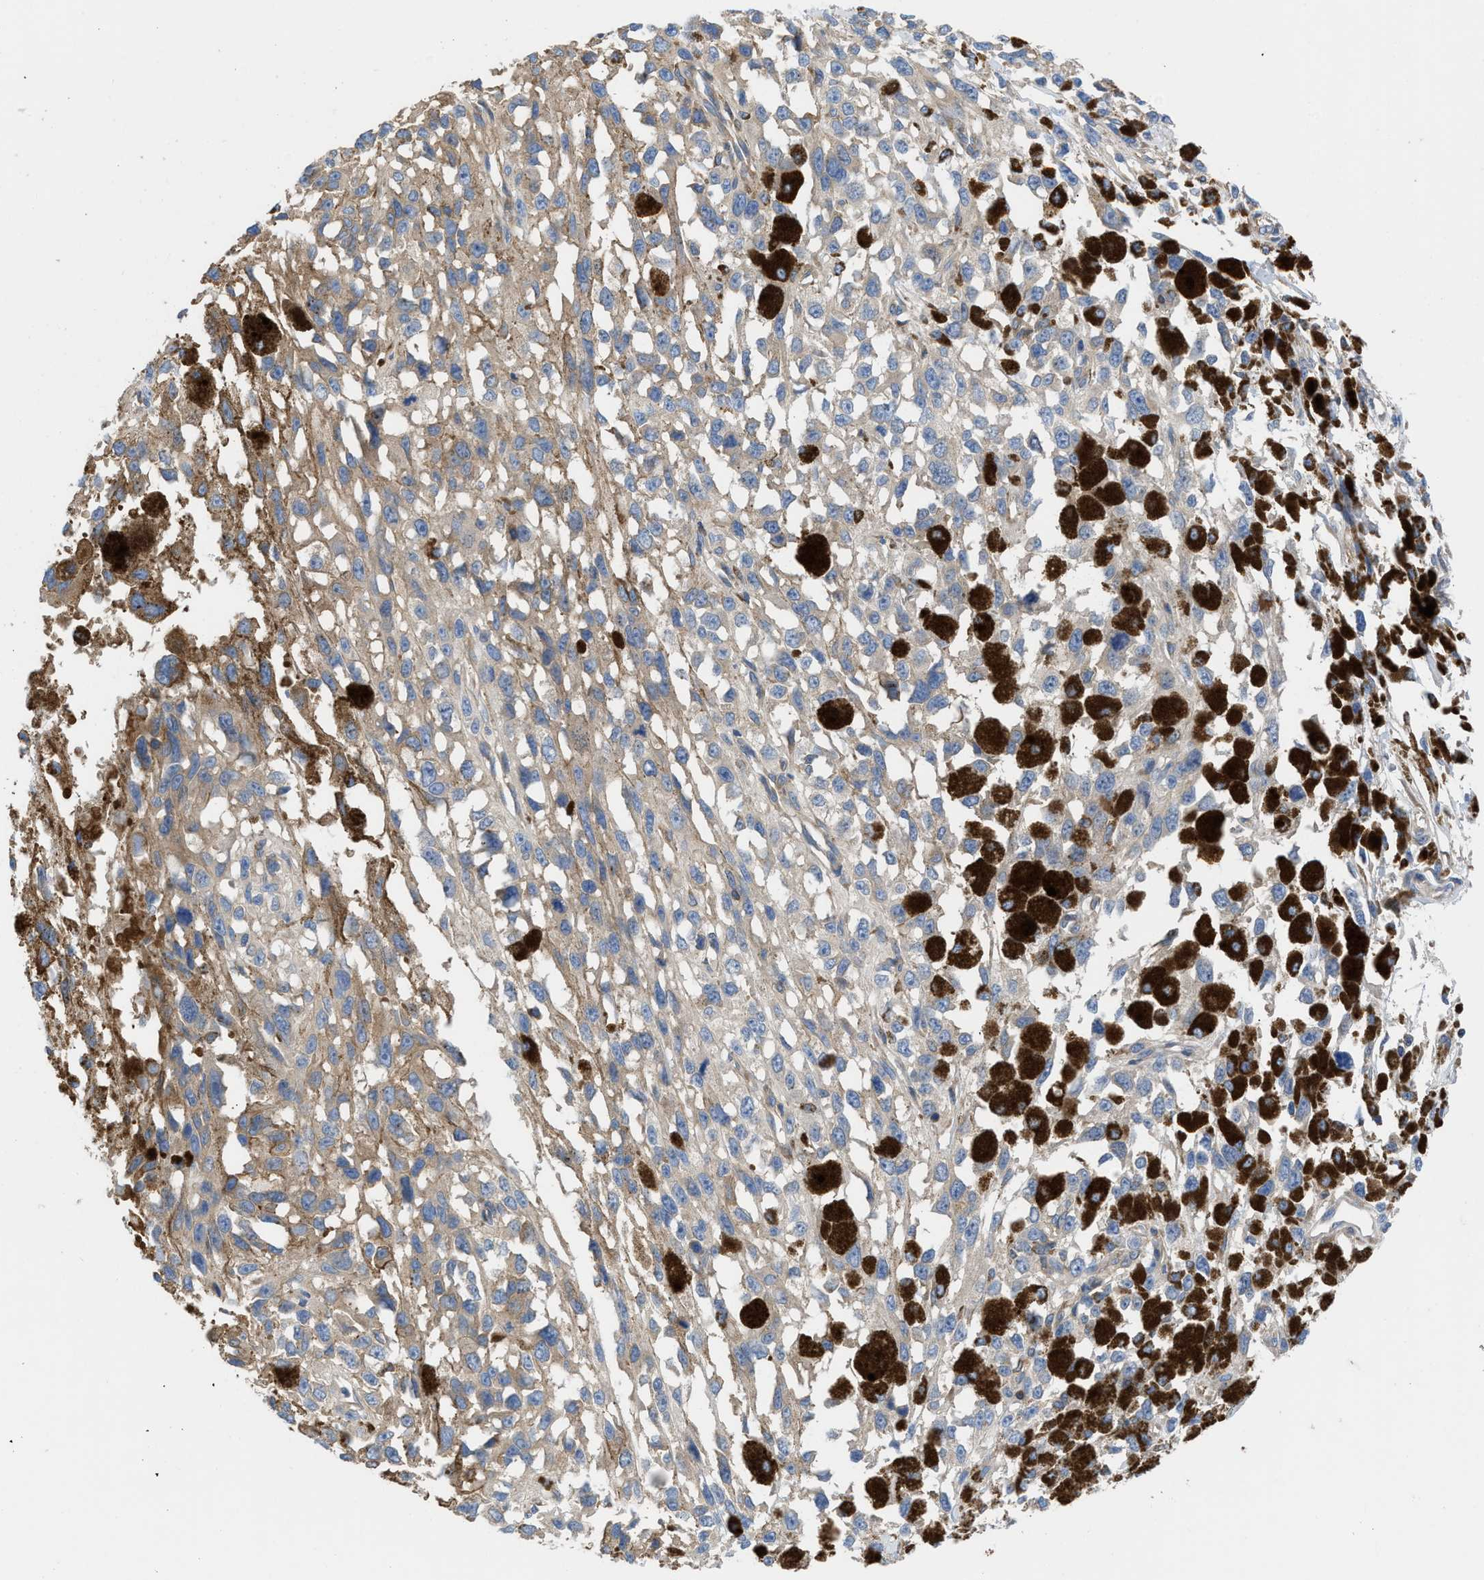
{"staining": {"intensity": "weak", "quantity": "25%-75%", "location": "cytoplasmic/membranous"}, "tissue": "melanoma", "cell_type": "Tumor cells", "image_type": "cancer", "snomed": [{"axis": "morphology", "description": "Malignant melanoma, Metastatic site"}, {"axis": "topography", "description": "Lymph node"}], "caption": "Protein staining demonstrates weak cytoplasmic/membranous expression in approximately 25%-75% of tumor cells in melanoma.", "gene": "CHKB", "patient": {"sex": "male", "age": 59}}